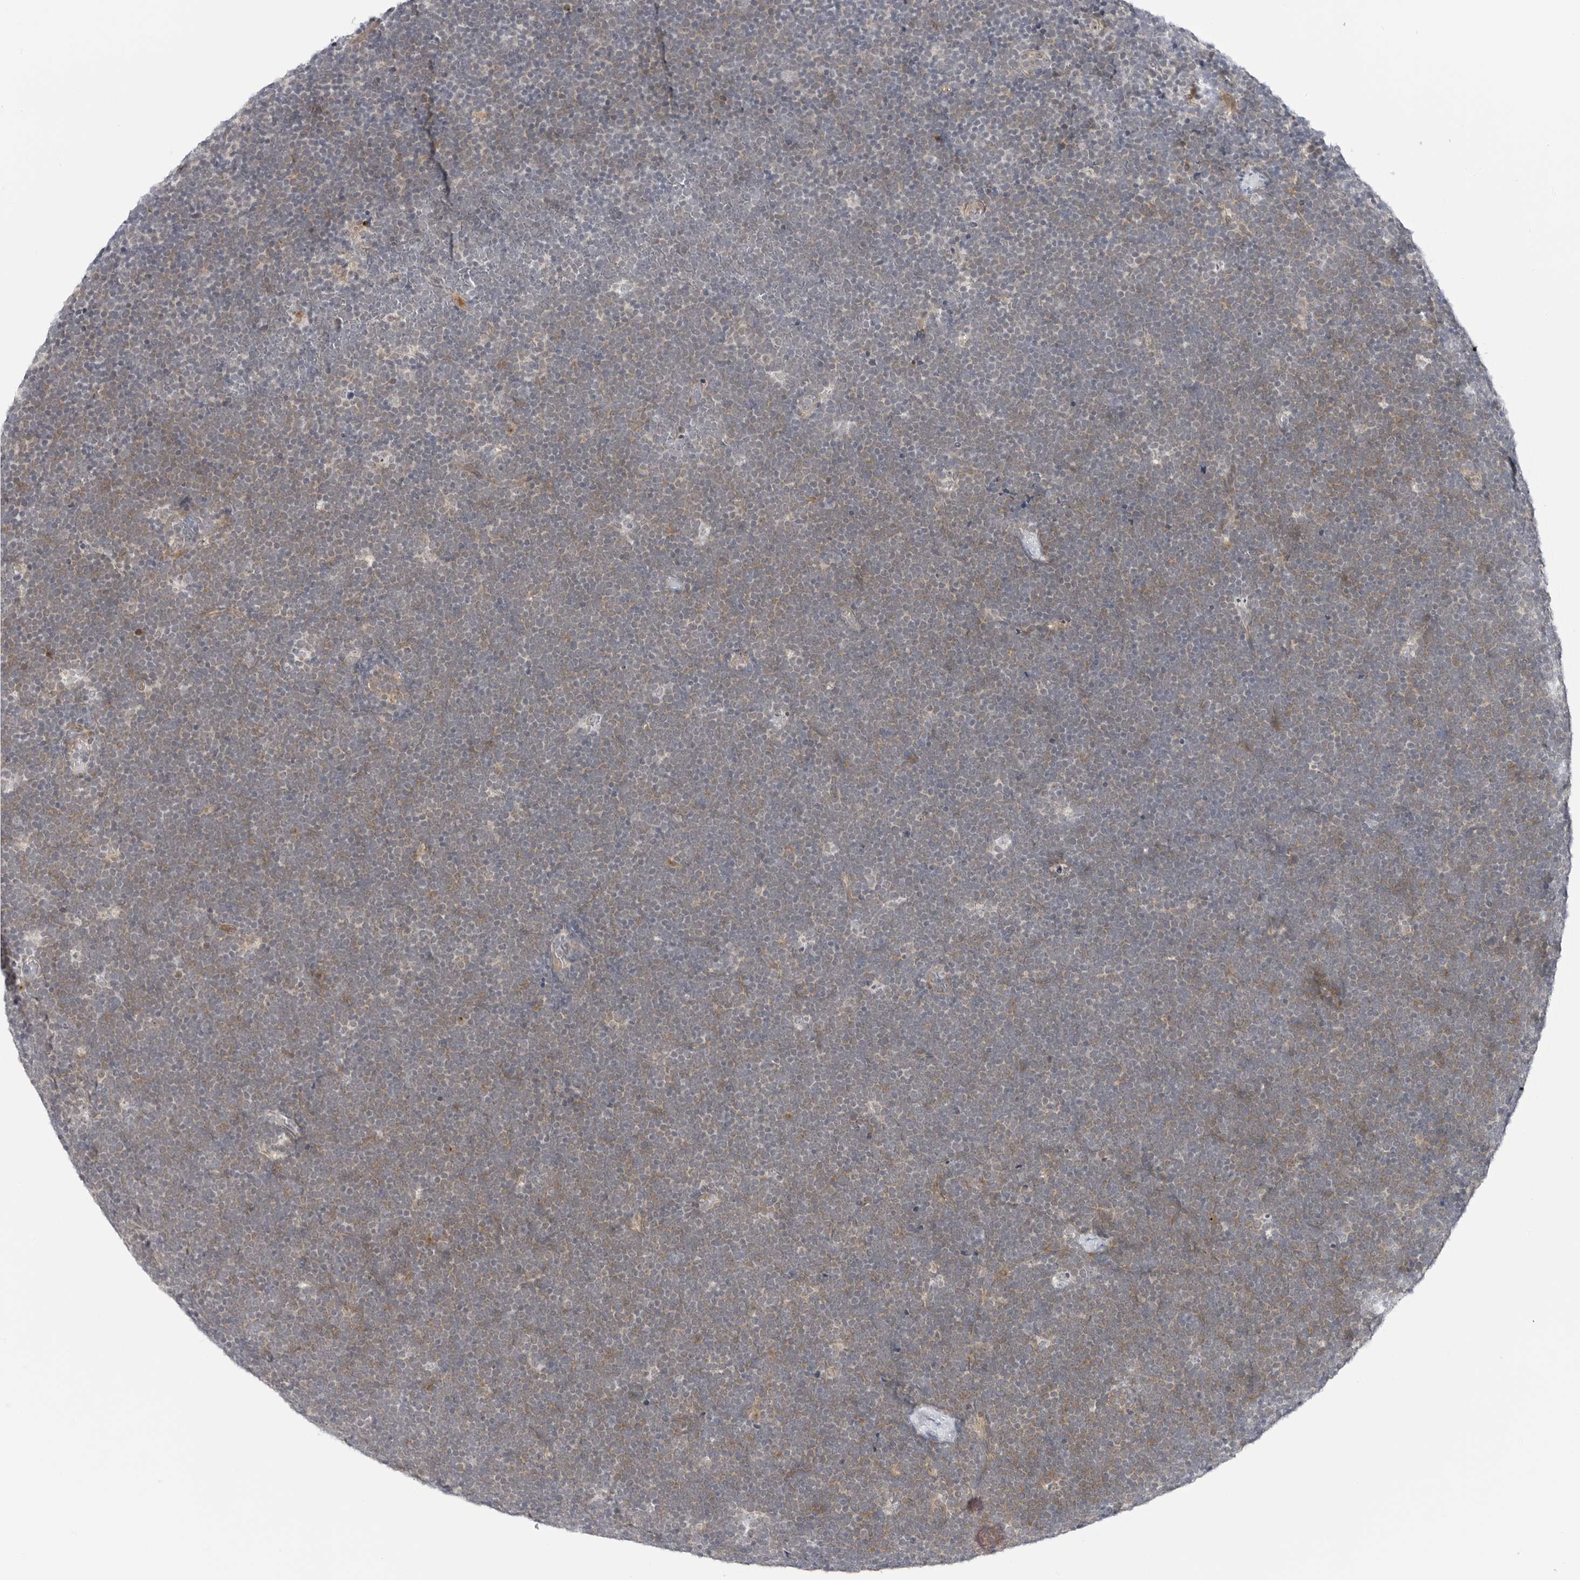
{"staining": {"intensity": "weak", "quantity": "25%-75%", "location": "cytoplasmic/membranous"}, "tissue": "lymphoma", "cell_type": "Tumor cells", "image_type": "cancer", "snomed": [{"axis": "morphology", "description": "Malignant lymphoma, non-Hodgkin's type, High grade"}, {"axis": "topography", "description": "Lymph node"}], "caption": "The image demonstrates a brown stain indicating the presence of a protein in the cytoplasmic/membranous of tumor cells in lymphoma.", "gene": "MAP2K5", "patient": {"sex": "male", "age": 13}}